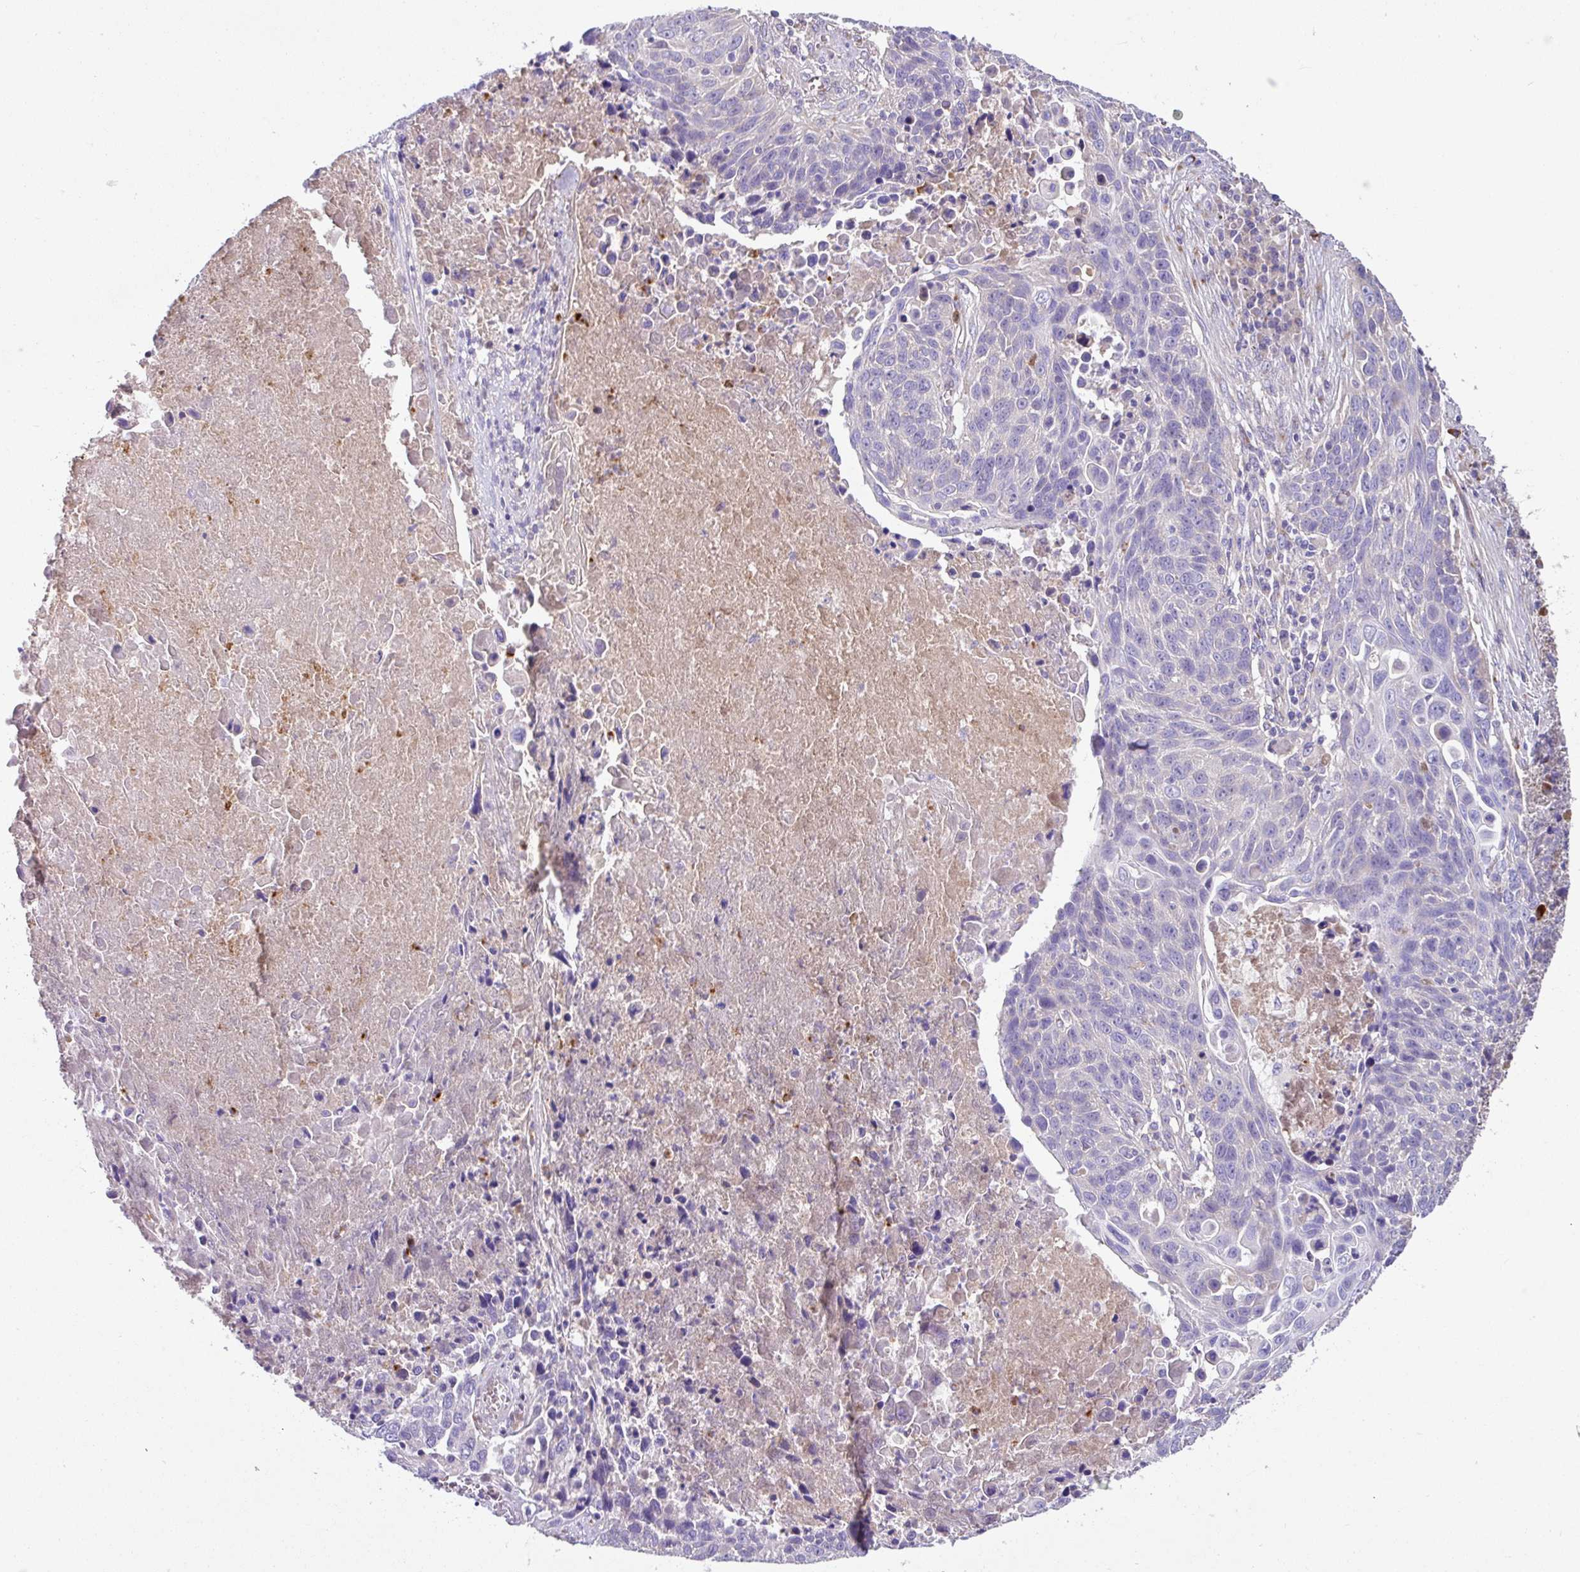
{"staining": {"intensity": "negative", "quantity": "none", "location": "none"}, "tissue": "lung cancer", "cell_type": "Tumor cells", "image_type": "cancer", "snomed": [{"axis": "morphology", "description": "Squamous cell carcinoma, NOS"}, {"axis": "topography", "description": "Lung"}], "caption": "This is an IHC micrograph of squamous cell carcinoma (lung). There is no expression in tumor cells.", "gene": "CRISP3", "patient": {"sex": "male", "age": 78}}